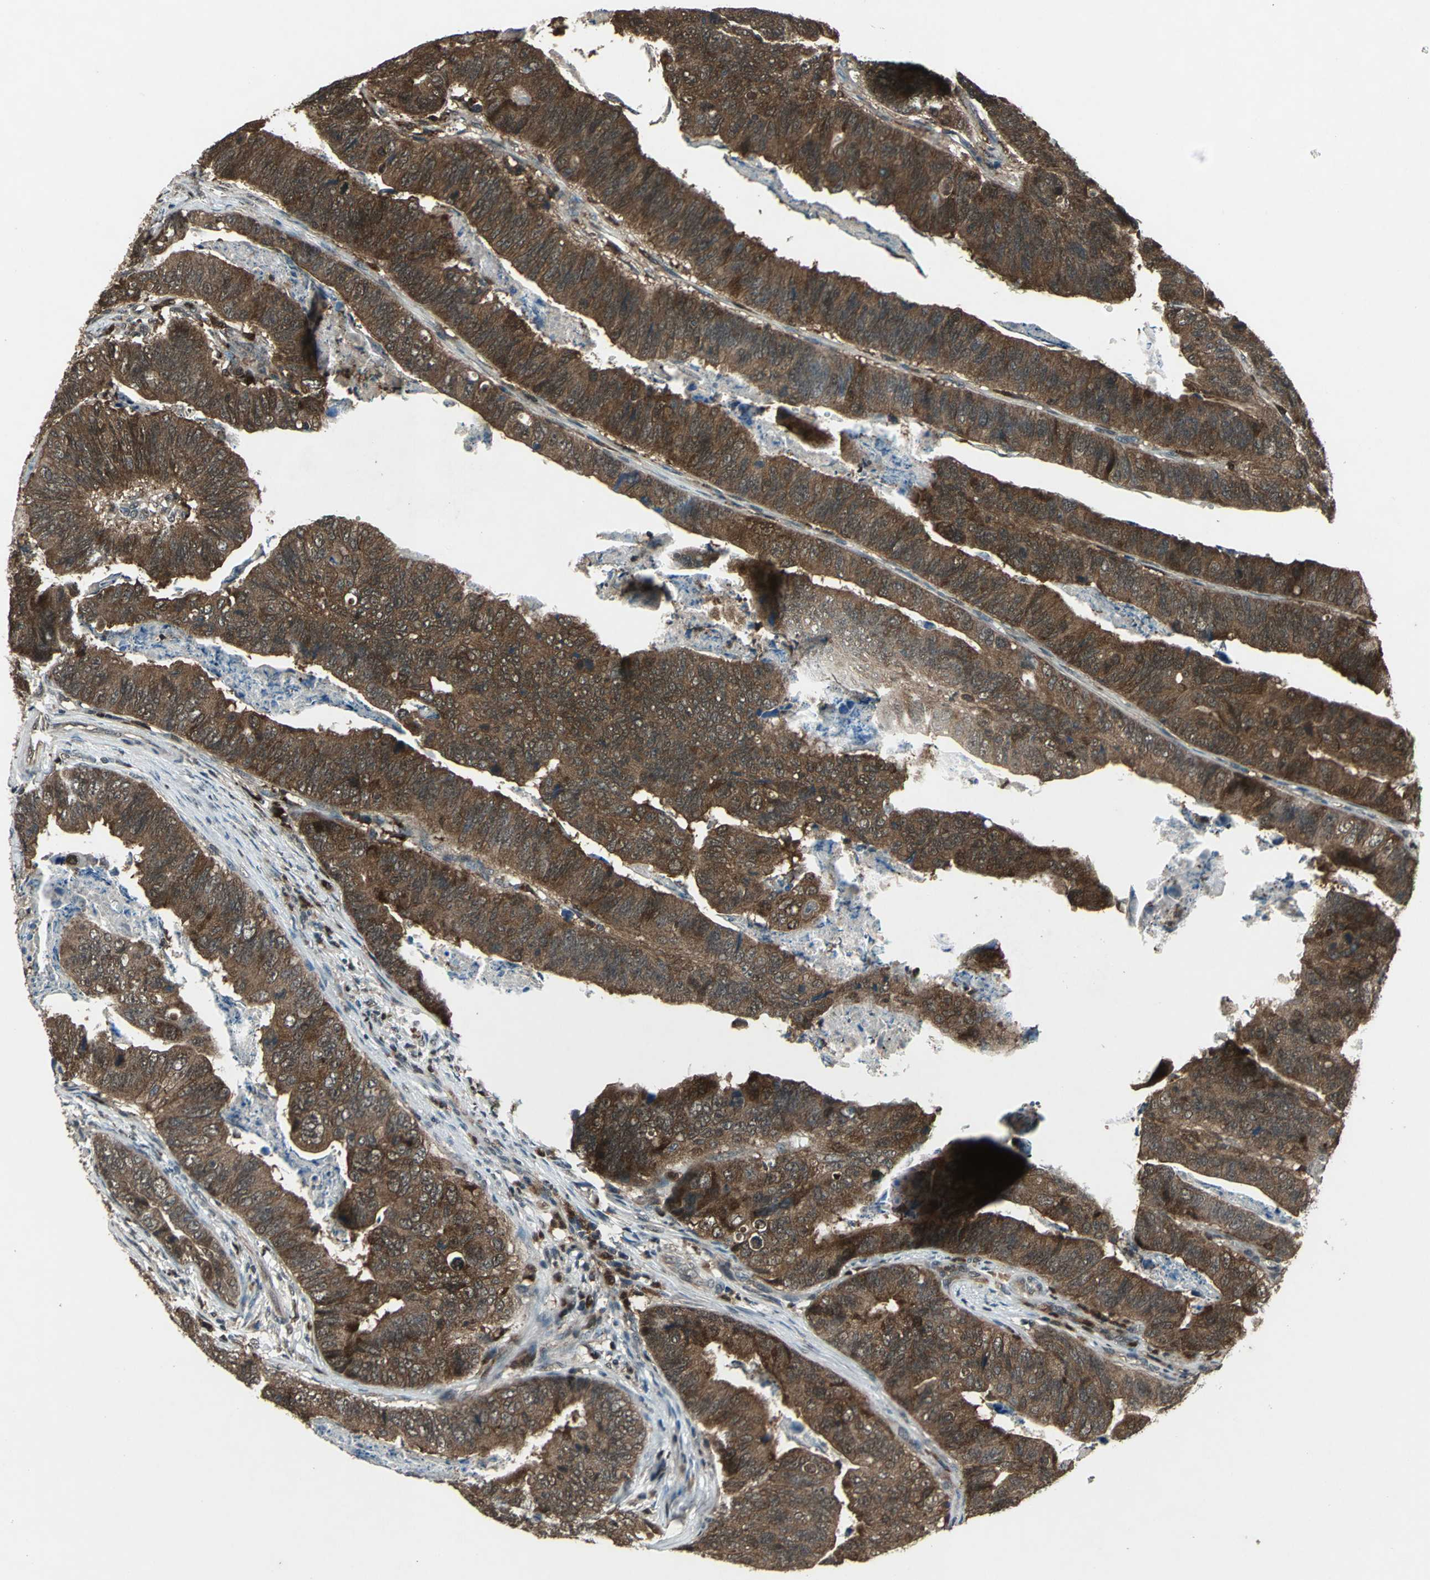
{"staining": {"intensity": "strong", "quantity": ">75%", "location": "cytoplasmic/membranous"}, "tissue": "stomach cancer", "cell_type": "Tumor cells", "image_type": "cancer", "snomed": [{"axis": "morphology", "description": "Adenocarcinoma, NOS"}, {"axis": "topography", "description": "Stomach, lower"}], "caption": "Immunohistochemical staining of human stomach cancer (adenocarcinoma) demonstrates high levels of strong cytoplasmic/membranous protein staining in approximately >75% of tumor cells.", "gene": "PYCARD", "patient": {"sex": "male", "age": 77}}